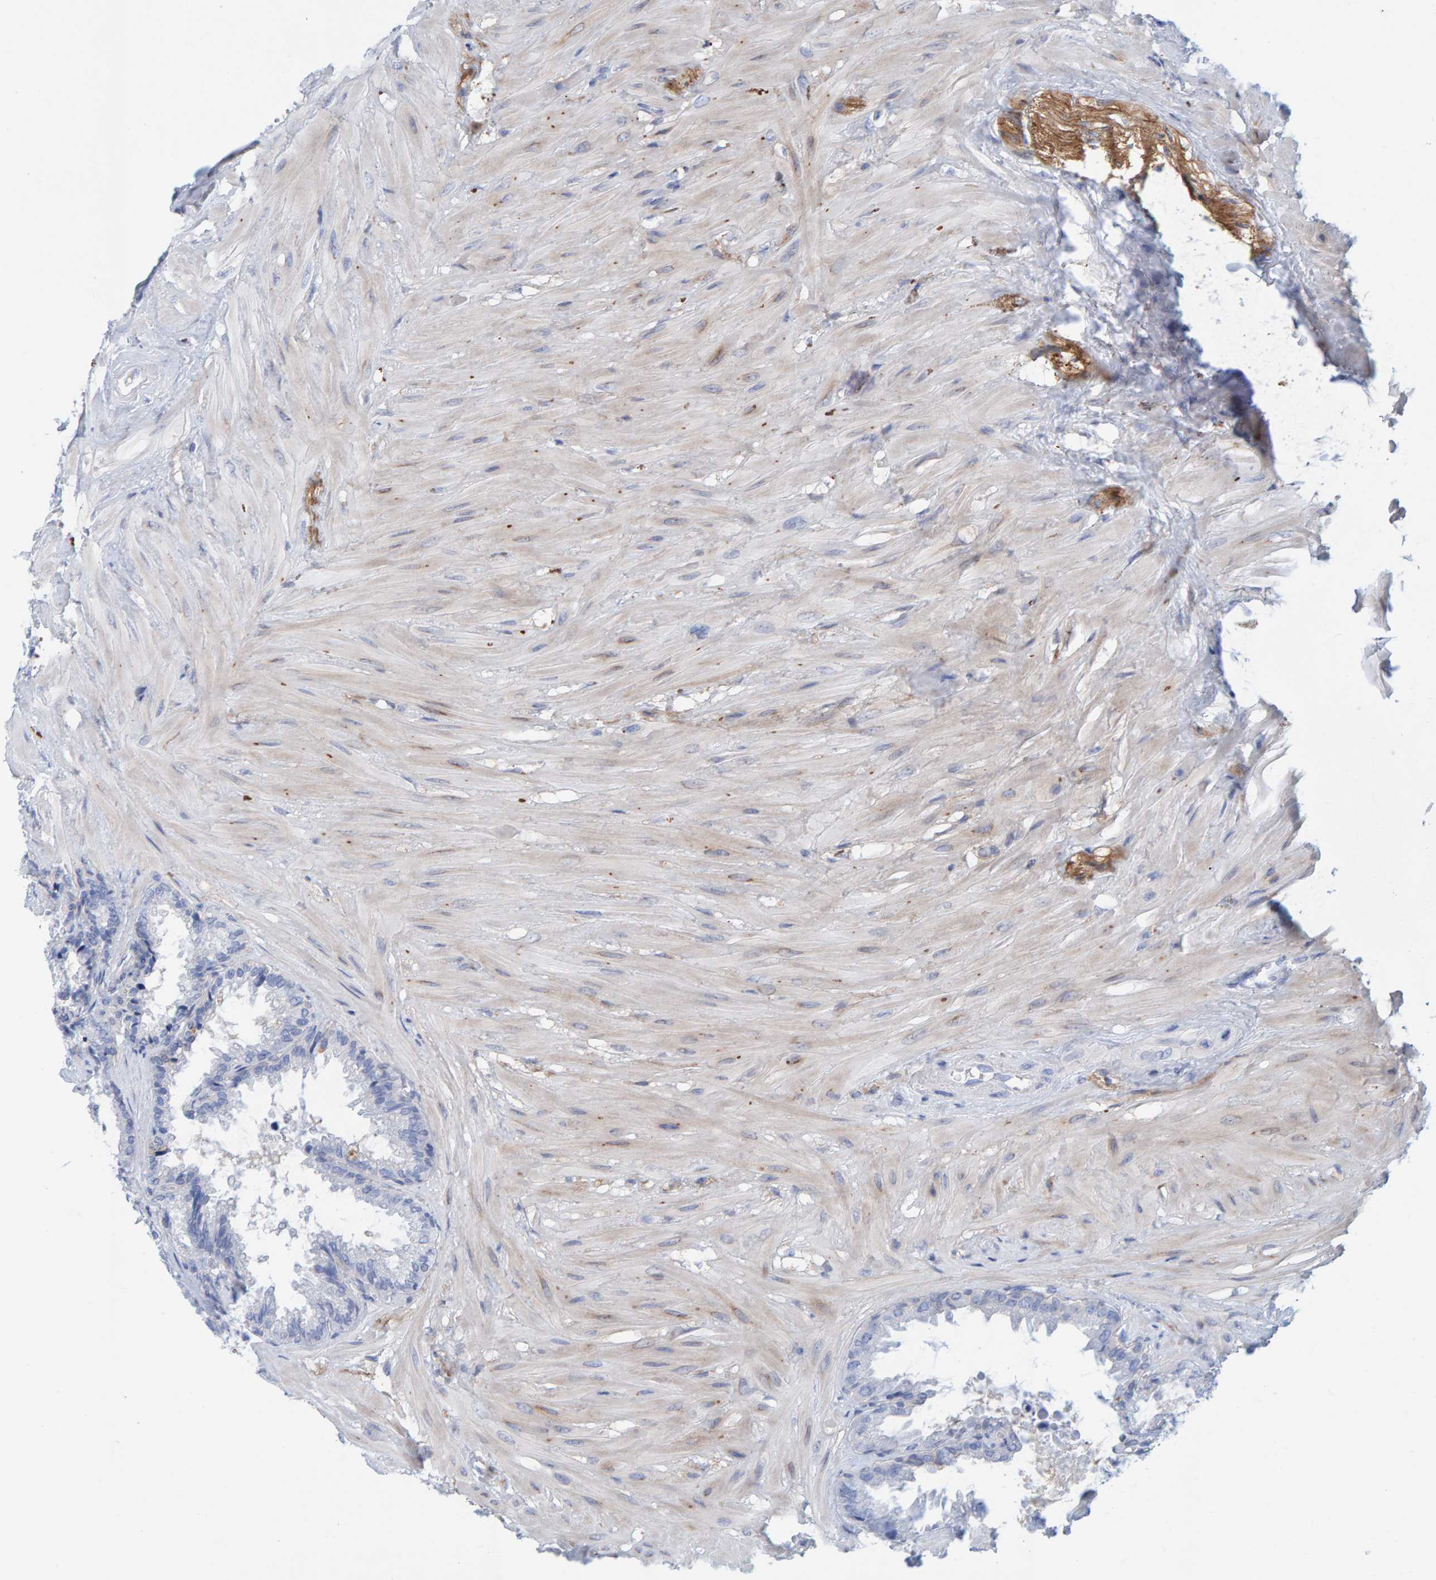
{"staining": {"intensity": "moderate", "quantity": "<25%", "location": "cytoplasmic/membranous"}, "tissue": "seminal vesicle", "cell_type": "Glandular cells", "image_type": "normal", "snomed": [{"axis": "morphology", "description": "Normal tissue, NOS"}, {"axis": "topography", "description": "Seminal veicle"}], "caption": "About <25% of glandular cells in normal seminal vesicle display moderate cytoplasmic/membranous protein positivity as visualized by brown immunohistochemical staining.", "gene": "KLHL11", "patient": {"sex": "male", "age": 46}}